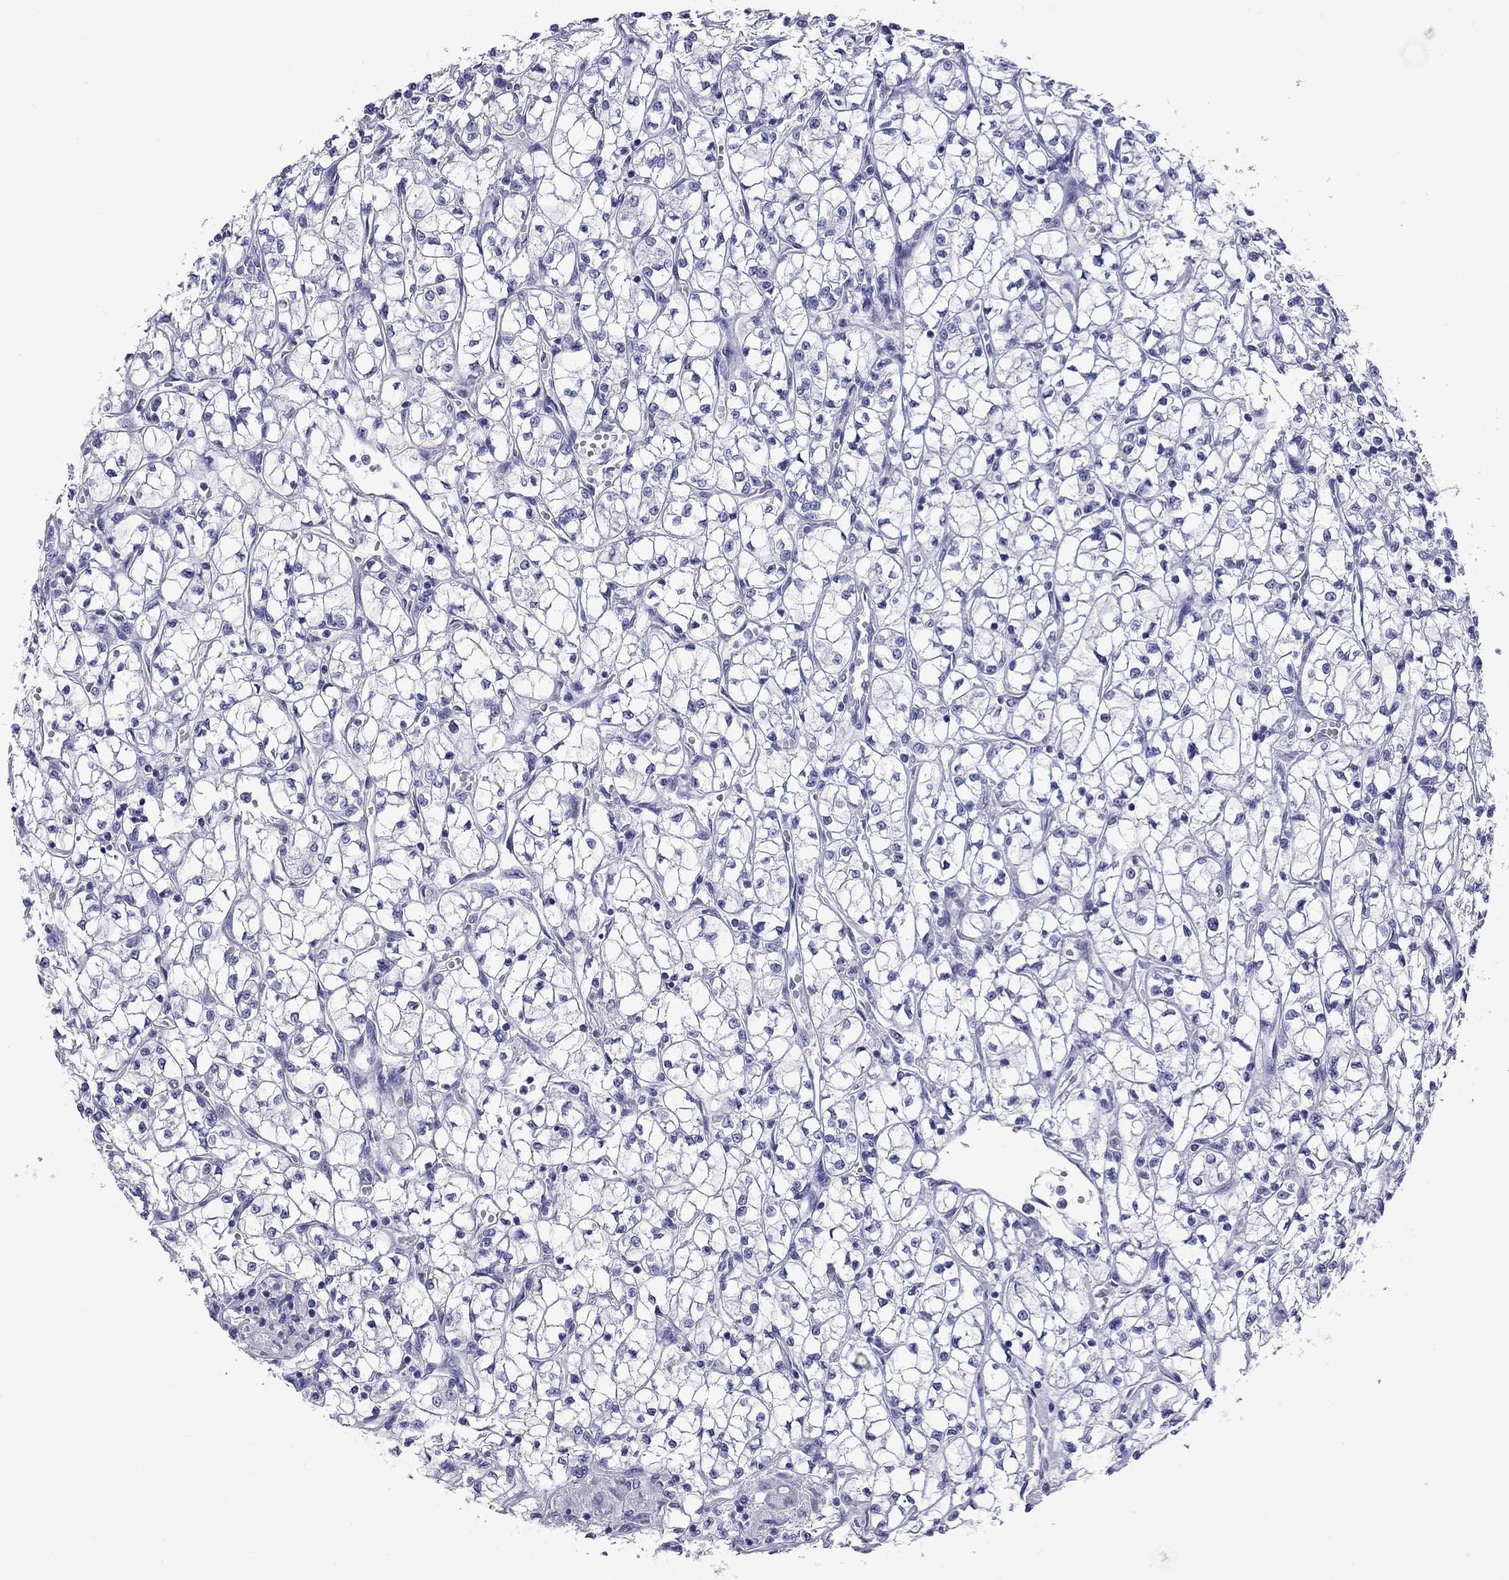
{"staining": {"intensity": "negative", "quantity": "none", "location": "none"}, "tissue": "renal cancer", "cell_type": "Tumor cells", "image_type": "cancer", "snomed": [{"axis": "morphology", "description": "Adenocarcinoma, NOS"}, {"axis": "topography", "description": "Kidney"}], "caption": "High magnification brightfield microscopy of adenocarcinoma (renal) stained with DAB (brown) and counterstained with hematoxylin (blue): tumor cells show no significant expression.", "gene": "KIAA2012", "patient": {"sex": "female", "age": 64}}